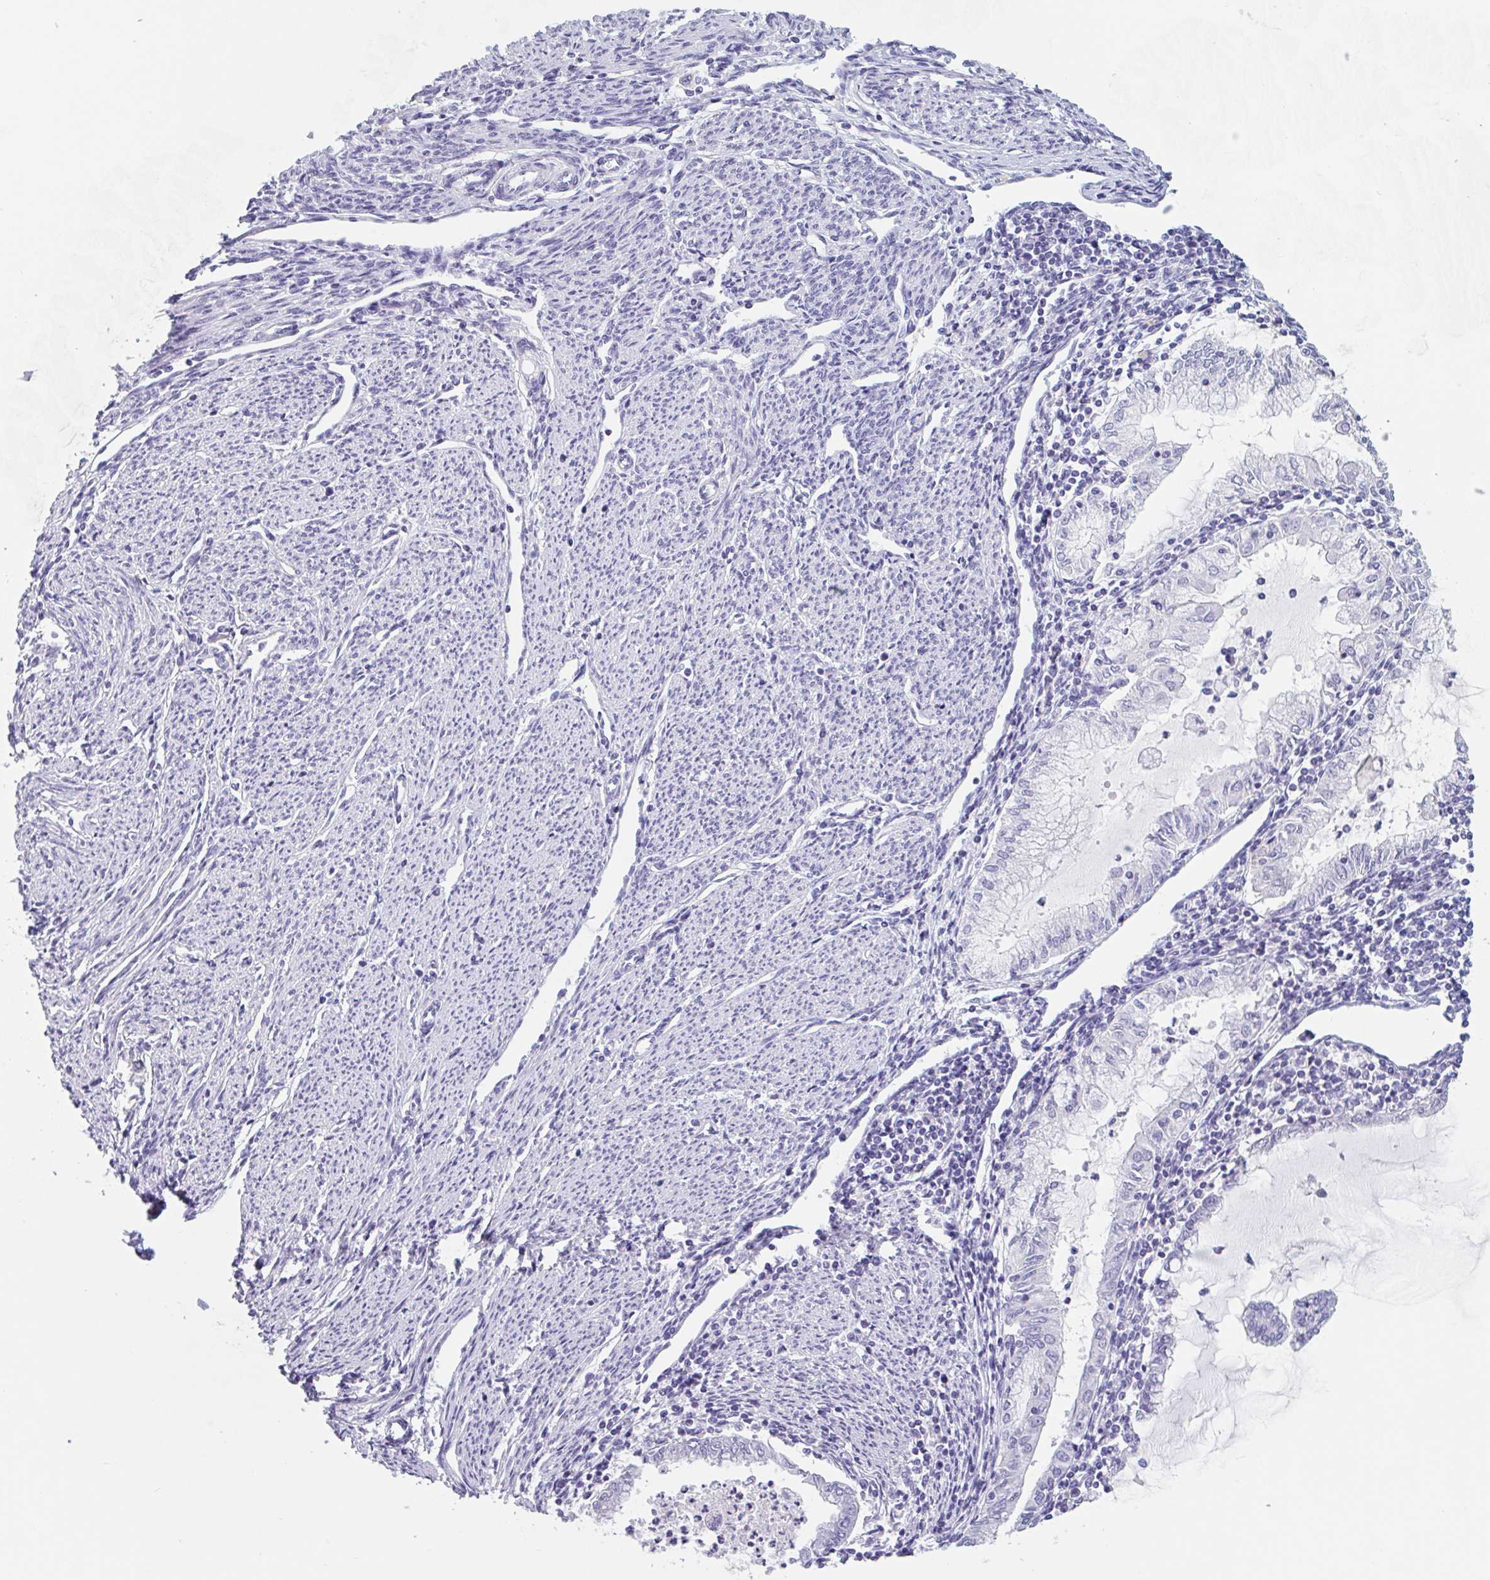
{"staining": {"intensity": "negative", "quantity": "none", "location": "none"}, "tissue": "endometrial cancer", "cell_type": "Tumor cells", "image_type": "cancer", "snomed": [{"axis": "morphology", "description": "Adenocarcinoma, NOS"}, {"axis": "topography", "description": "Endometrium"}], "caption": "High power microscopy histopathology image of an IHC image of endometrial adenocarcinoma, revealing no significant staining in tumor cells. (Immunohistochemistry (ihc), brightfield microscopy, high magnification).", "gene": "EMC4", "patient": {"sex": "female", "age": 79}}